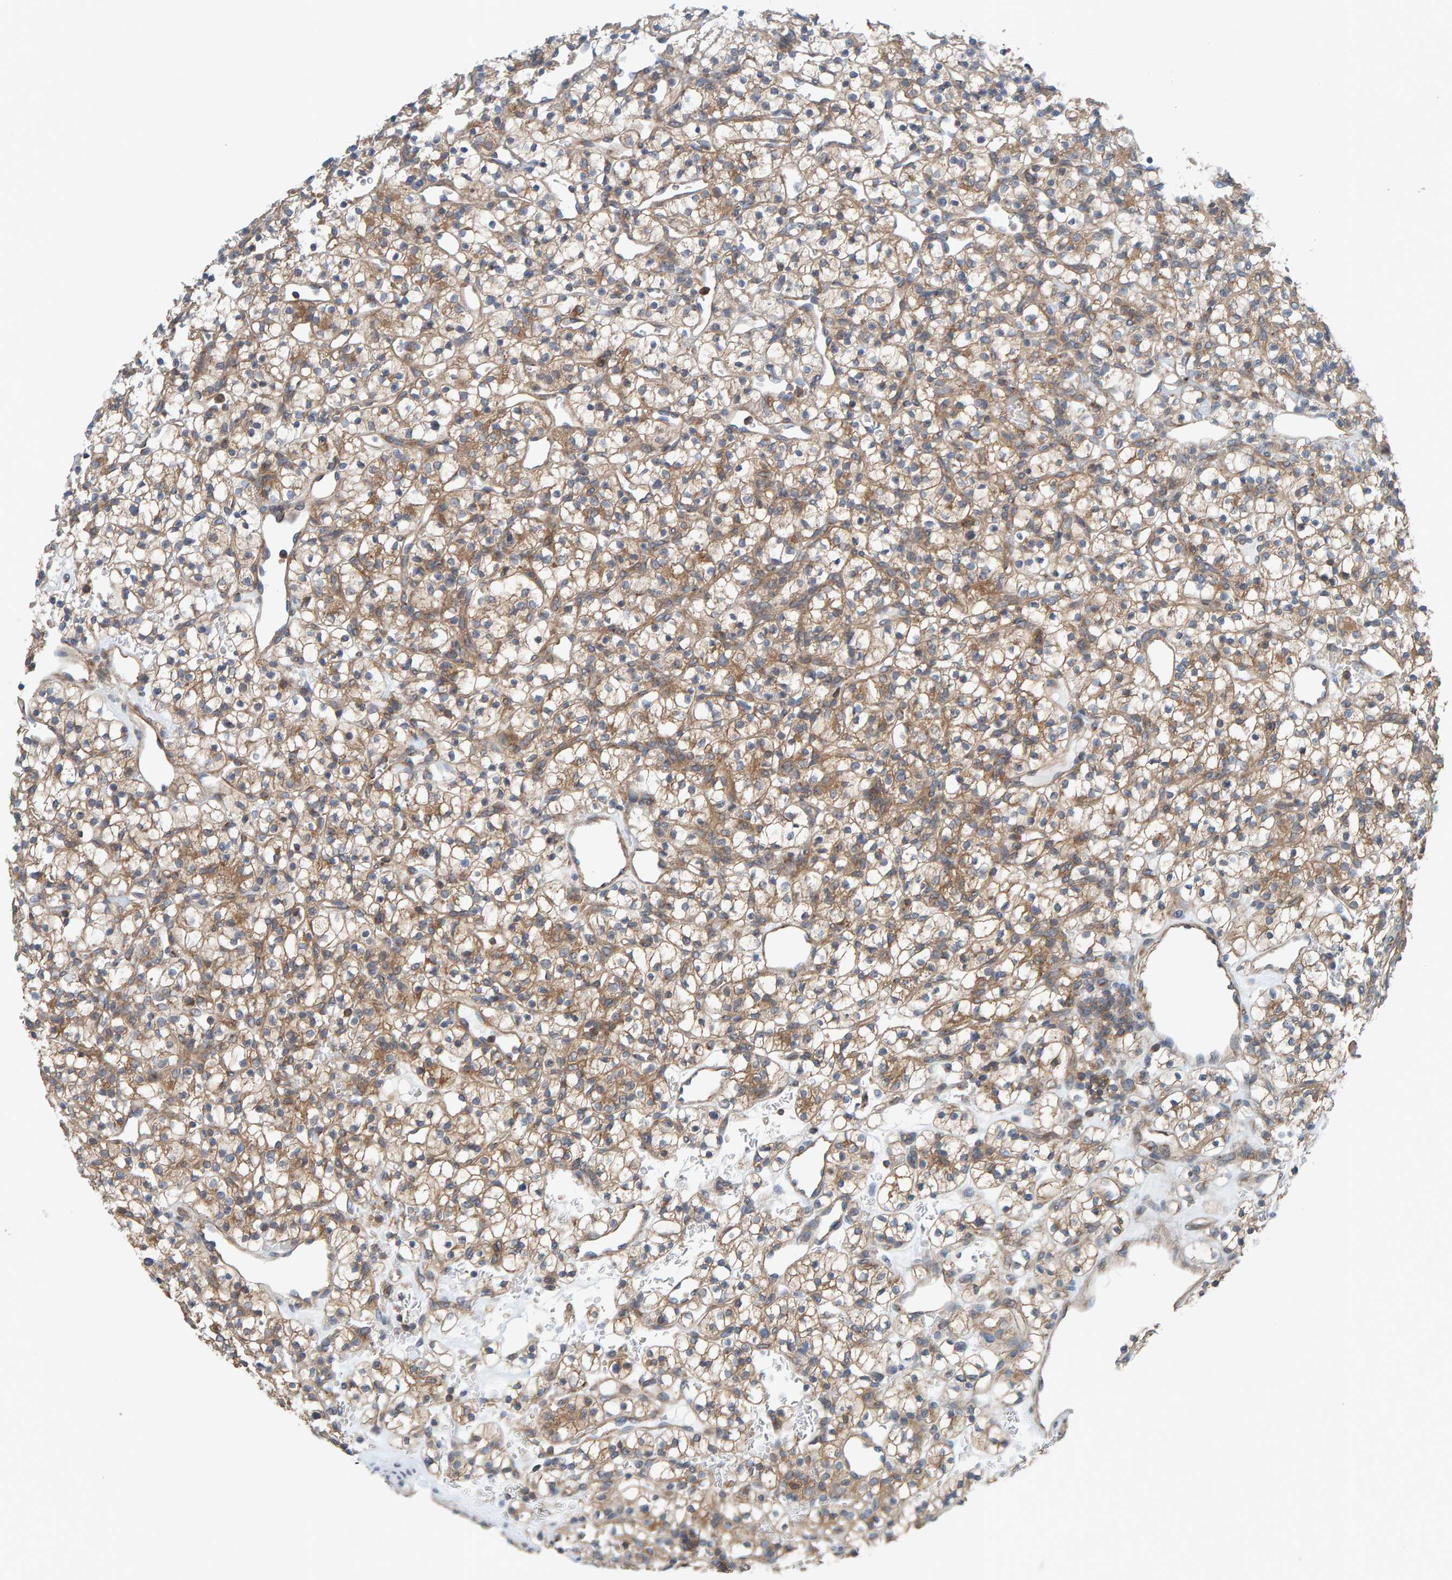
{"staining": {"intensity": "moderate", "quantity": ">75%", "location": "cytoplasmic/membranous"}, "tissue": "renal cancer", "cell_type": "Tumor cells", "image_type": "cancer", "snomed": [{"axis": "morphology", "description": "Adenocarcinoma, NOS"}, {"axis": "topography", "description": "Kidney"}], "caption": "A high-resolution image shows immunohistochemistry staining of renal cancer, which reveals moderate cytoplasmic/membranous staining in approximately >75% of tumor cells. (Brightfield microscopy of DAB IHC at high magnification).", "gene": "UBAP1", "patient": {"sex": "female", "age": 57}}